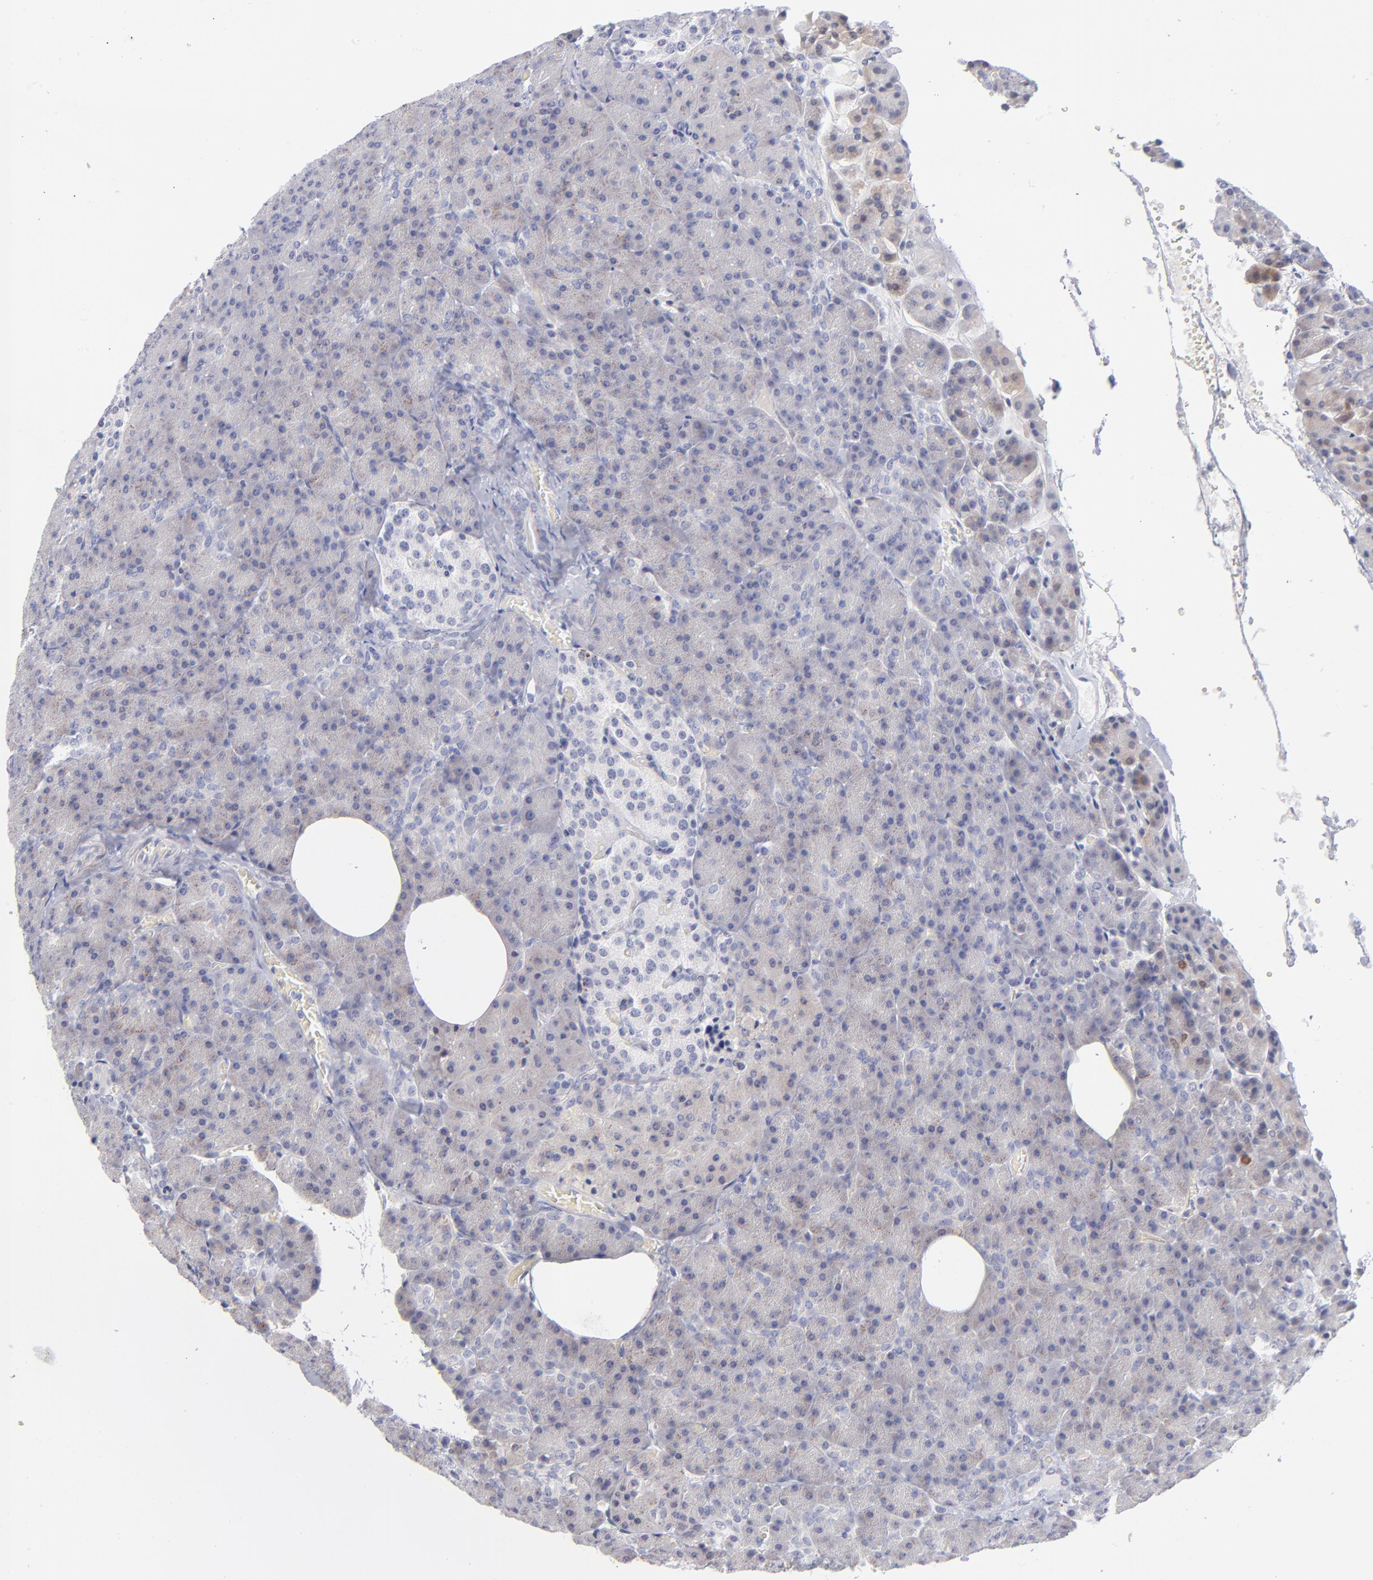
{"staining": {"intensity": "weak", "quantity": "25%-75%", "location": "cytoplasmic/membranous"}, "tissue": "pancreas", "cell_type": "Exocrine glandular cells", "image_type": "normal", "snomed": [{"axis": "morphology", "description": "Normal tissue, NOS"}, {"axis": "topography", "description": "Pancreas"}], "caption": "Immunohistochemical staining of normal human pancreas displays 25%-75% levels of weak cytoplasmic/membranous protein expression in about 25%-75% of exocrine glandular cells.", "gene": "MTHFD2", "patient": {"sex": "female", "age": 35}}